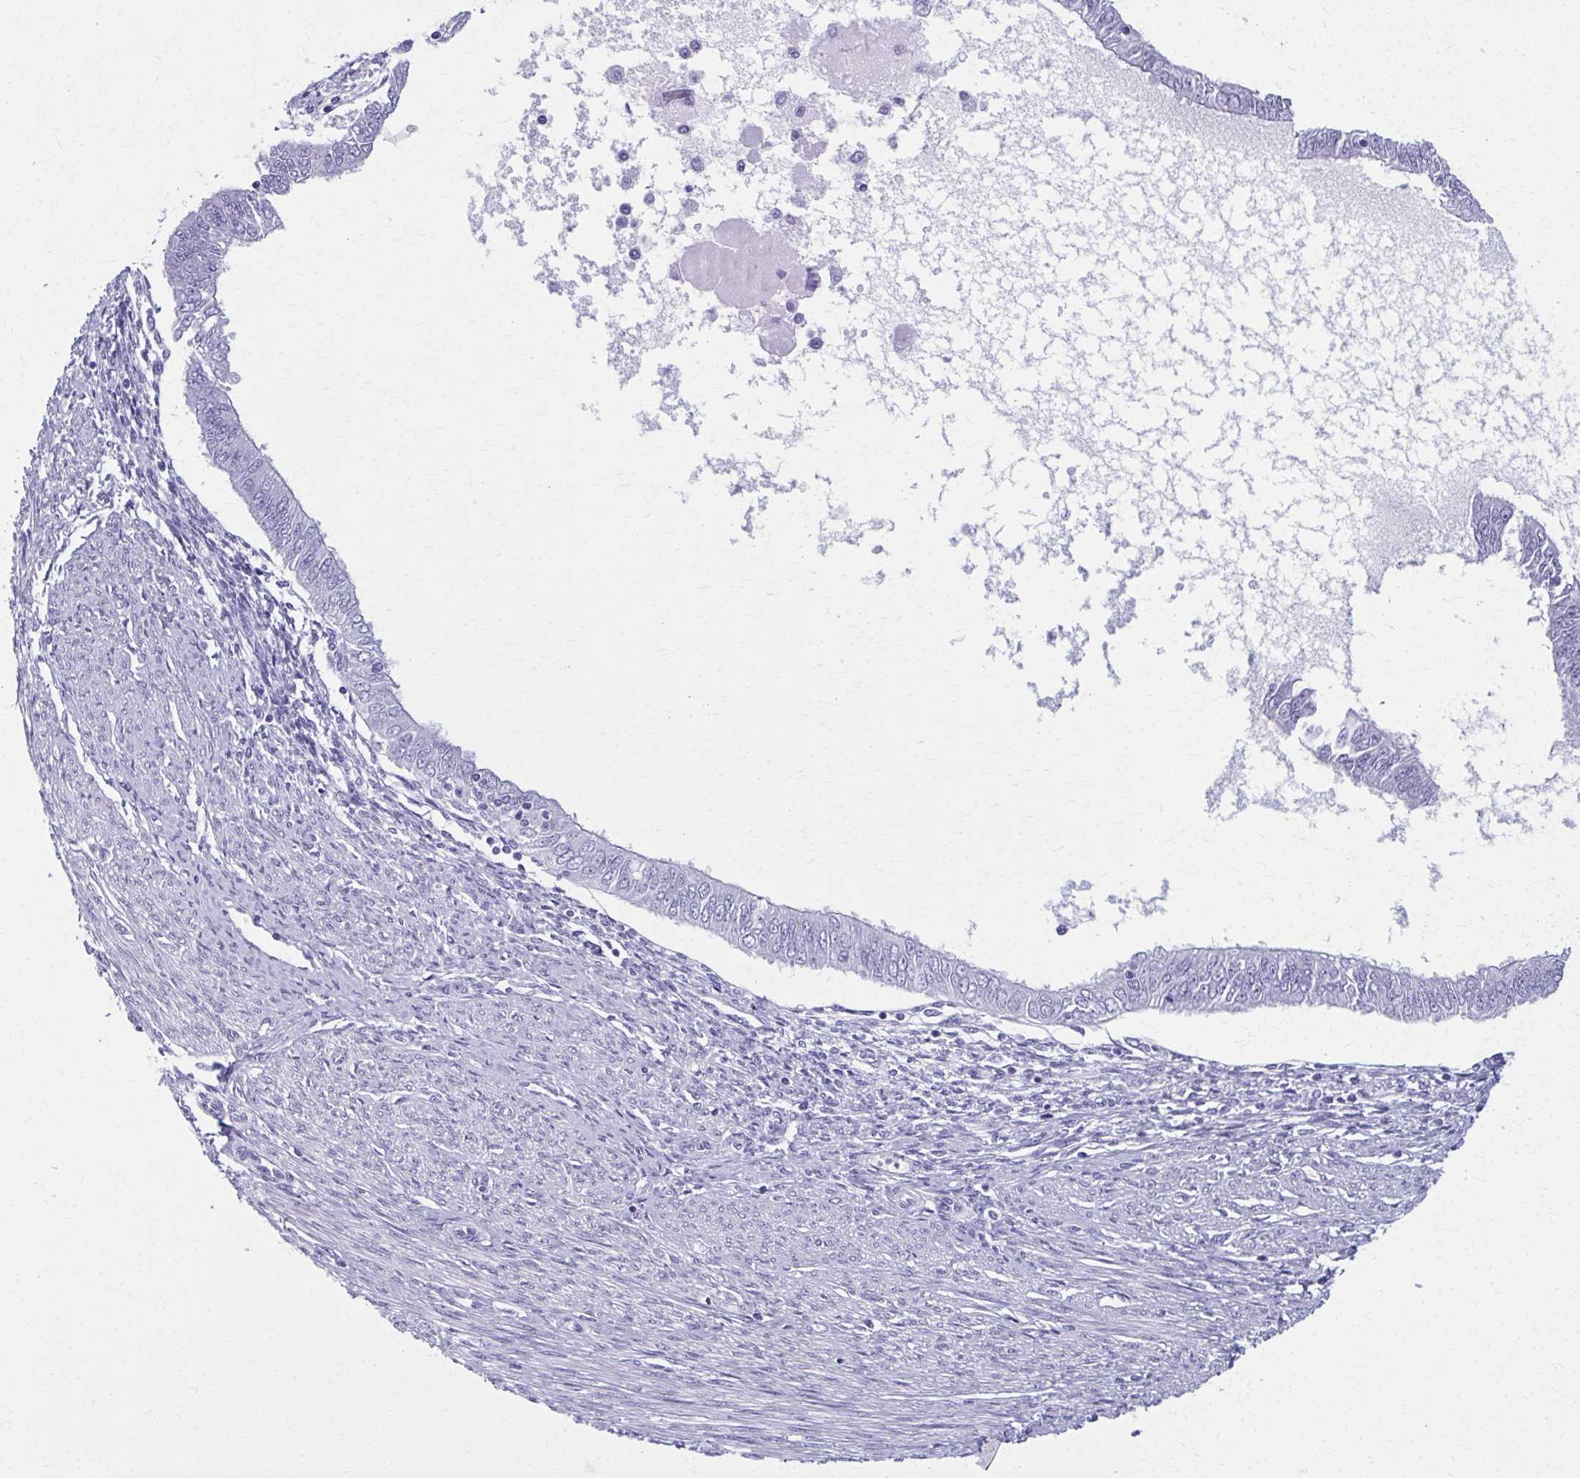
{"staining": {"intensity": "negative", "quantity": "none", "location": "none"}, "tissue": "endometrial cancer", "cell_type": "Tumor cells", "image_type": "cancer", "snomed": [{"axis": "morphology", "description": "Adenocarcinoma, NOS"}, {"axis": "topography", "description": "Endometrium"}], "caption": "Tumor cells show no significant protein positivity in endometrial cancer (adenocarcinoma). (Stains: DAB immunohistochemistry with hematoxylin counter stain, Microscopy: brightfield microscopy at high magnification).", "gene": "MPLKIP", "patient": {"sex": "female", "age": 58}}